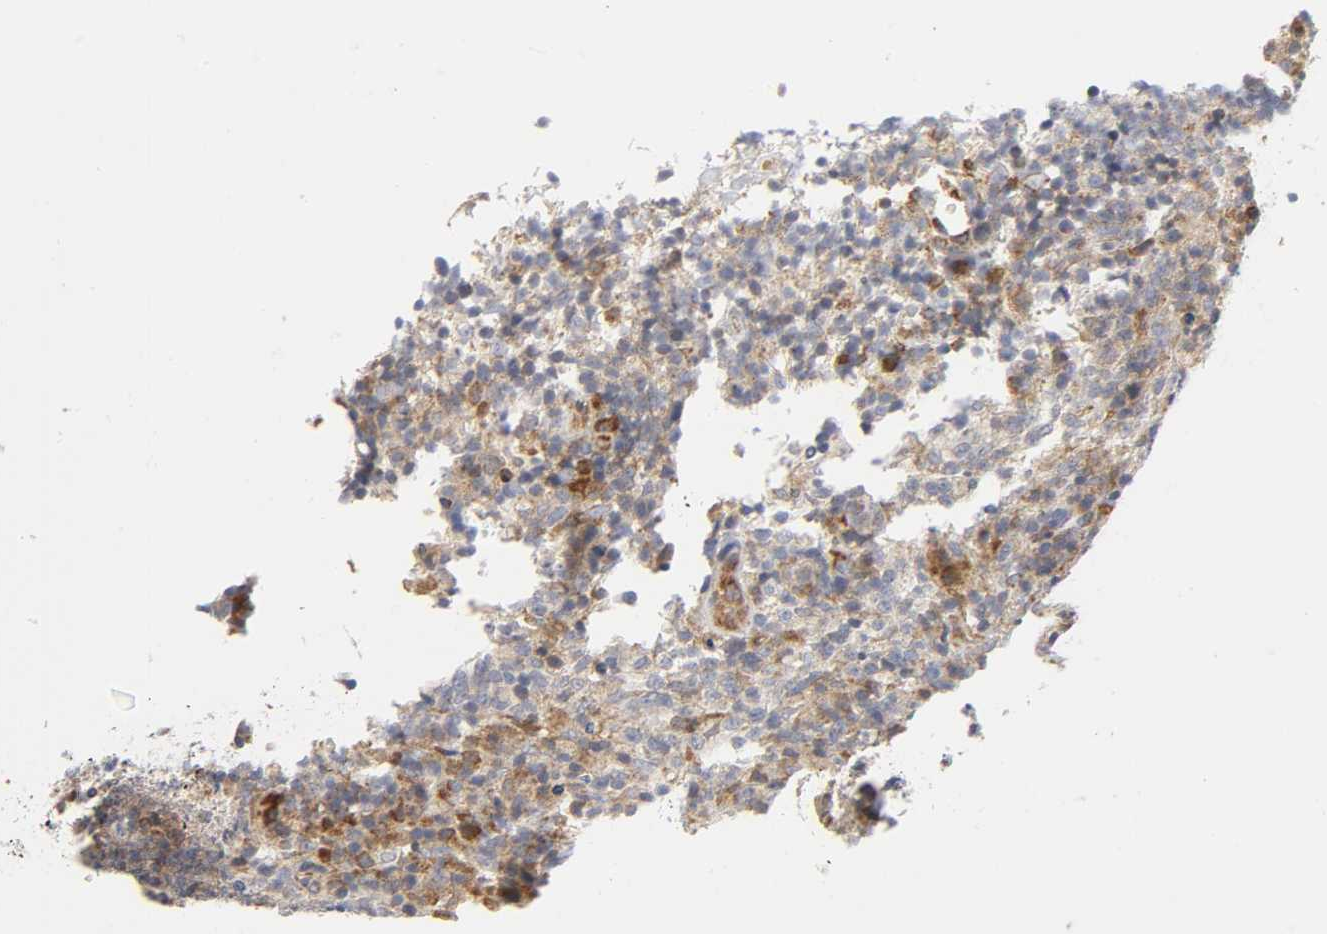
{"staining": {"intensity": "moderate", "quantity": ">75%", "location": "cytoplasmic/membranous"}, "tissue": "lymphoma", "cell_type": "Tumor cells", "image_type": "cancer", "snomed": [{"axis": "morphology", "description": "Malignant lymphoma, non-Hodgkin's type, High grade"}, {"axis": "topography", "description": "Lymph node"}], "caption": "Immunohistochemistry micrograph of neoplastic tissue: lymphoma stained using immunohistochemistry demonstrates medium levels of moderate protein expression localized specifically in the cytoplasmic/membranous of tumor cells, appearing as a cytoplasmic/membranous brown color.", "gene": "BAX", "patient": {"sex": "female", "age": 76}}